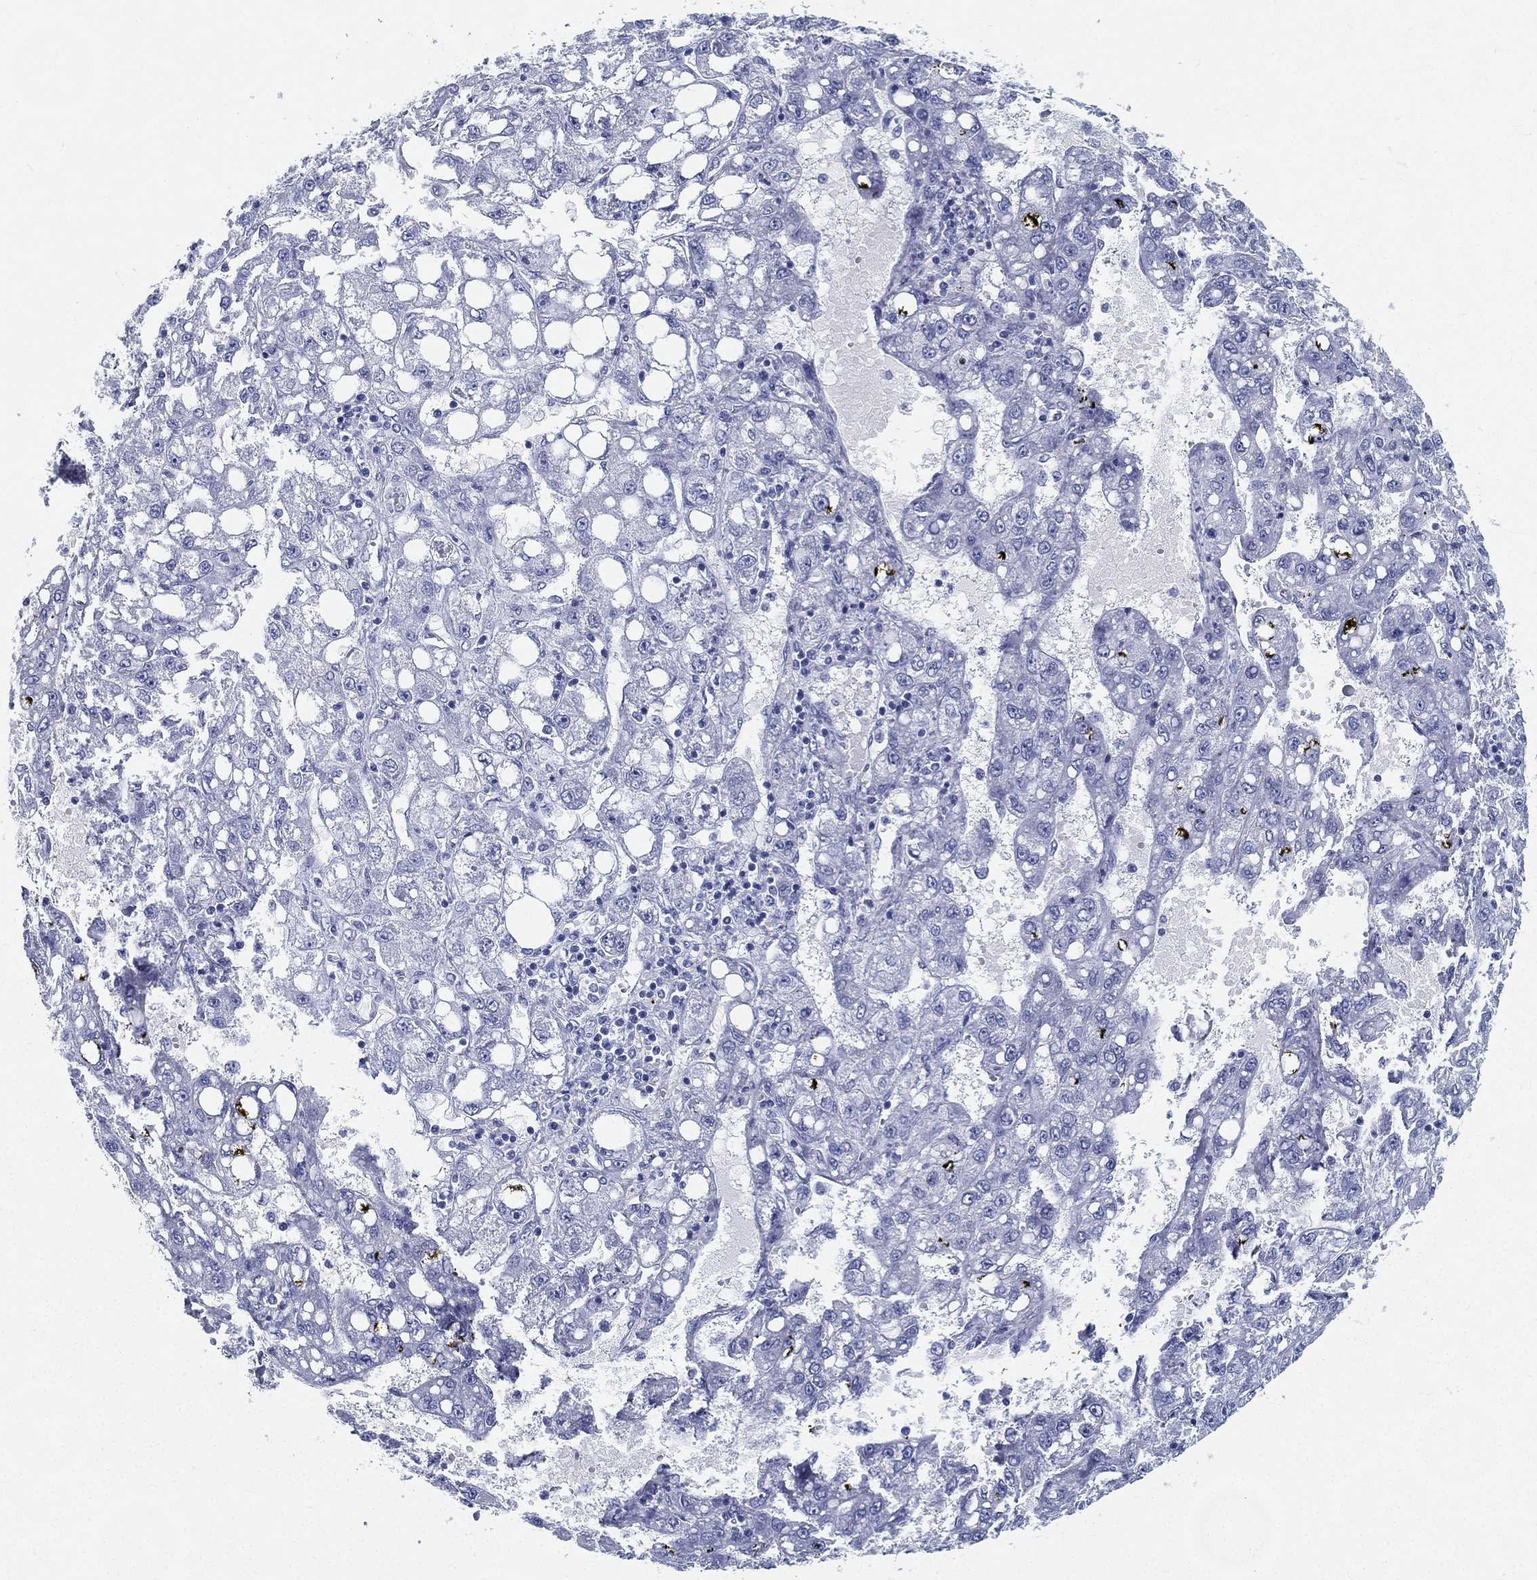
{"staining": {"intensity": "negative", "quantity": "none", "location": "none"}, "tissue": "liver cancer", "cell_type": "Tumor cells", "image_type": "cancer", "snomed": [{"axis": "morphology", "description": "Carcinoma, Hepatocellular, NOS"}, {"axis": "topography", "description": "Liver"}], "caption": "Immunohistochemical staining of human liver hepatocellular carcinoma exhibits no significant positivity in tumor cells.", "gene": "ATP1B2", "patient": {"sex": "female", "age": 65}}